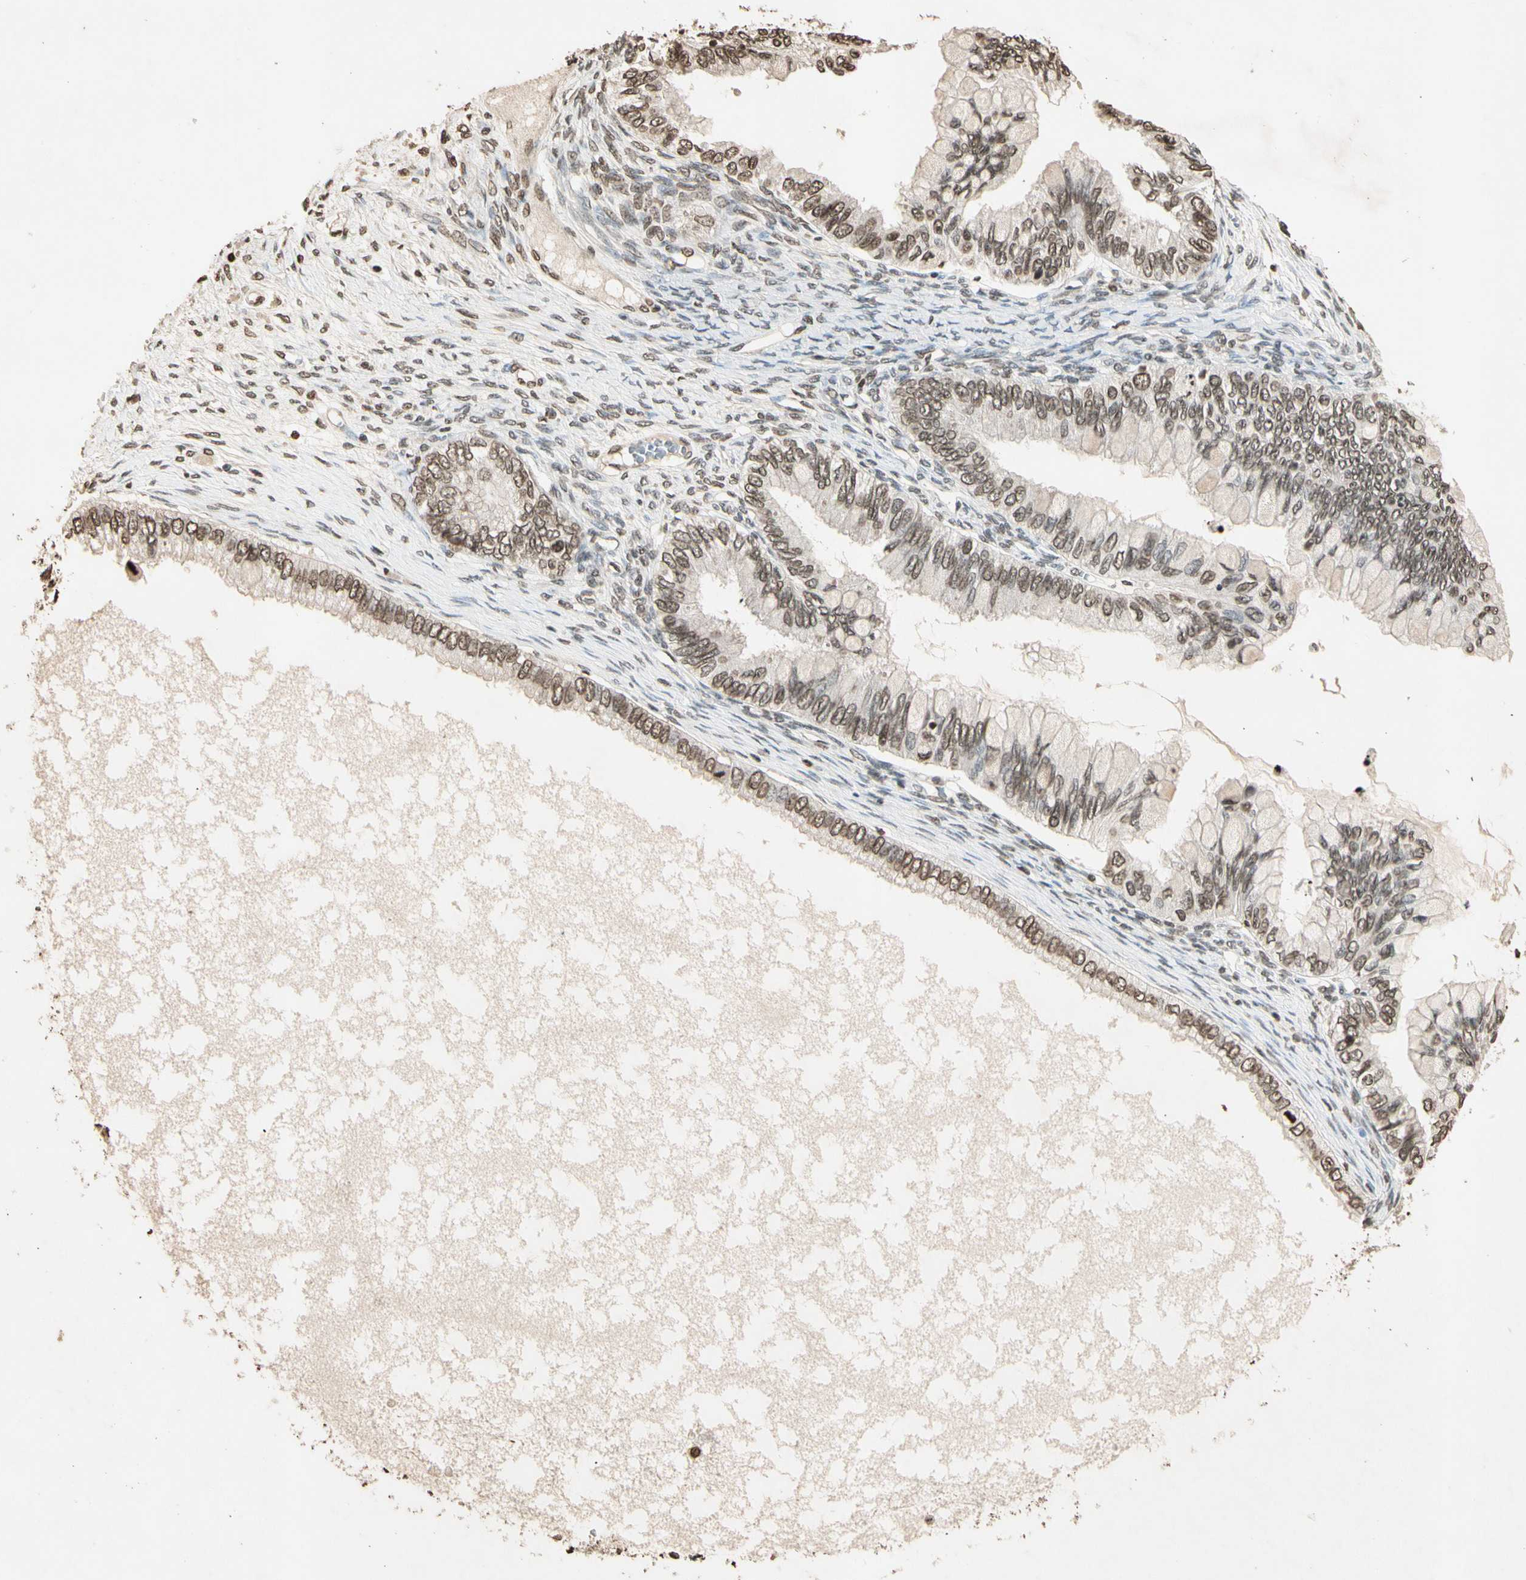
{"staining": {"intensity": "moderate", "quantity": "25%-75%", "location": "cytoplasmic/membranous,nuclear"}, "tissue": "ovarian cancer", "cell_type": "Tumor cells", "image_type": "cancer", "snomed": [{"axis": "morphology", "description": "Cystadenocarcinoma, mucinous, NOS"}, {"axis": "topography", "description": "Ovary"}], "caption": "Immunohistochemical staining of human mucinous cystadenocarcinoma (ovarian) exhibits moderate cytoplasmic/membranous and nuclear protein staining in about 25%-75% of tumor cells. The protein of interest is shown in brown color, while the nuclei are stained blue.", "gene": "TOP1", "patient": {"sex": "female", "age": 80}}